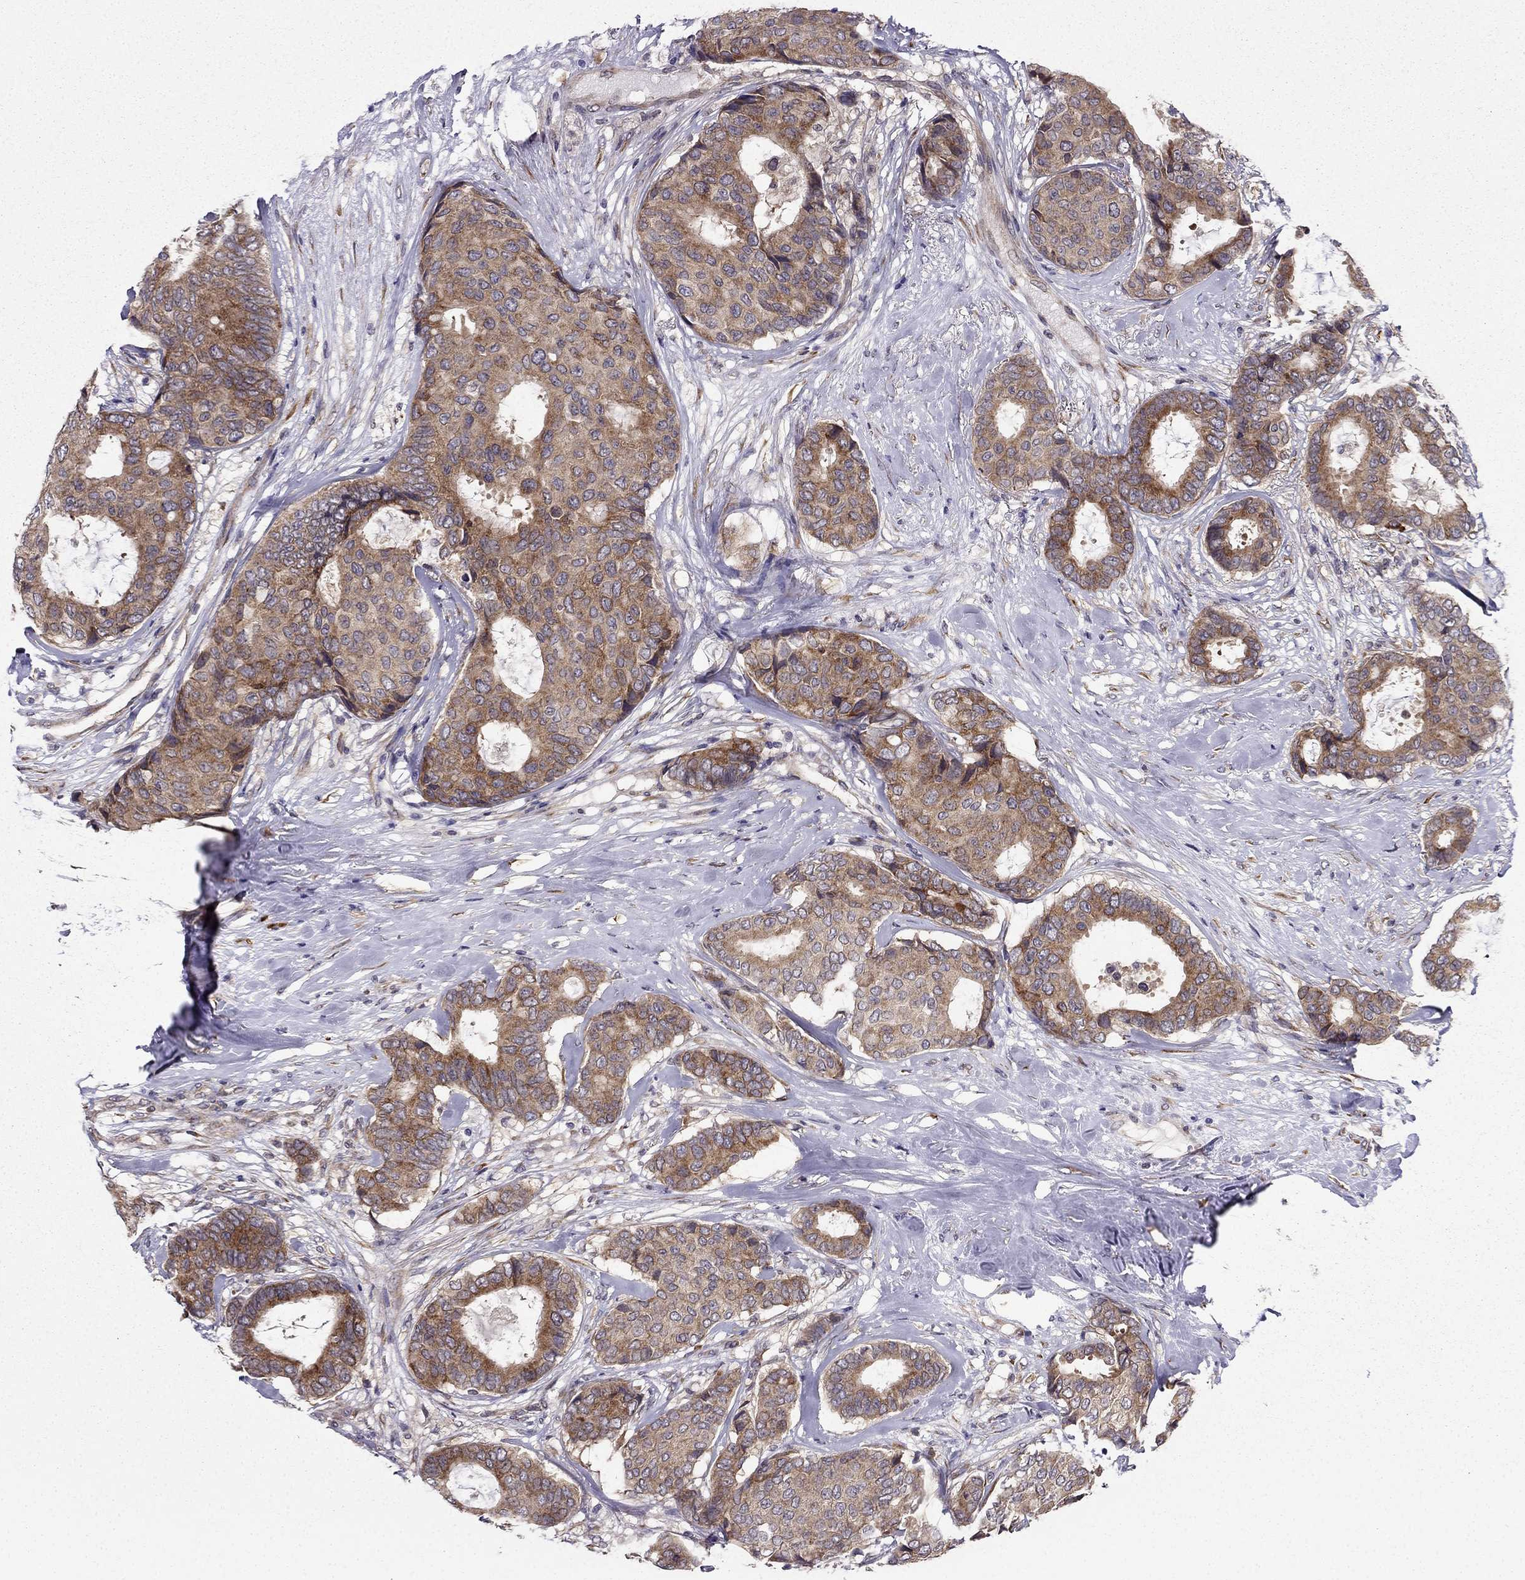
{"staining": {"intensity": "moderate", "quantity": "<25%", "location": "cytoplasmic/membranous"}, "tissue": "breast cancer", "cell_type": "Tumor cells", "image_type": "cancer", "snomed": [{"axis": "morphology", "description": "Duct carcinoma"}, {"axis": "topography", "description": "Breast"}], "caption": "Tumor cells demonstrate low levels of moderate cytoplasmic/membranous staining in about <25% of cells in breast infiltrating ductal carcinoma.", "gene": "ARHGEF28", "patient": {"sex": "female", "age": 75}}